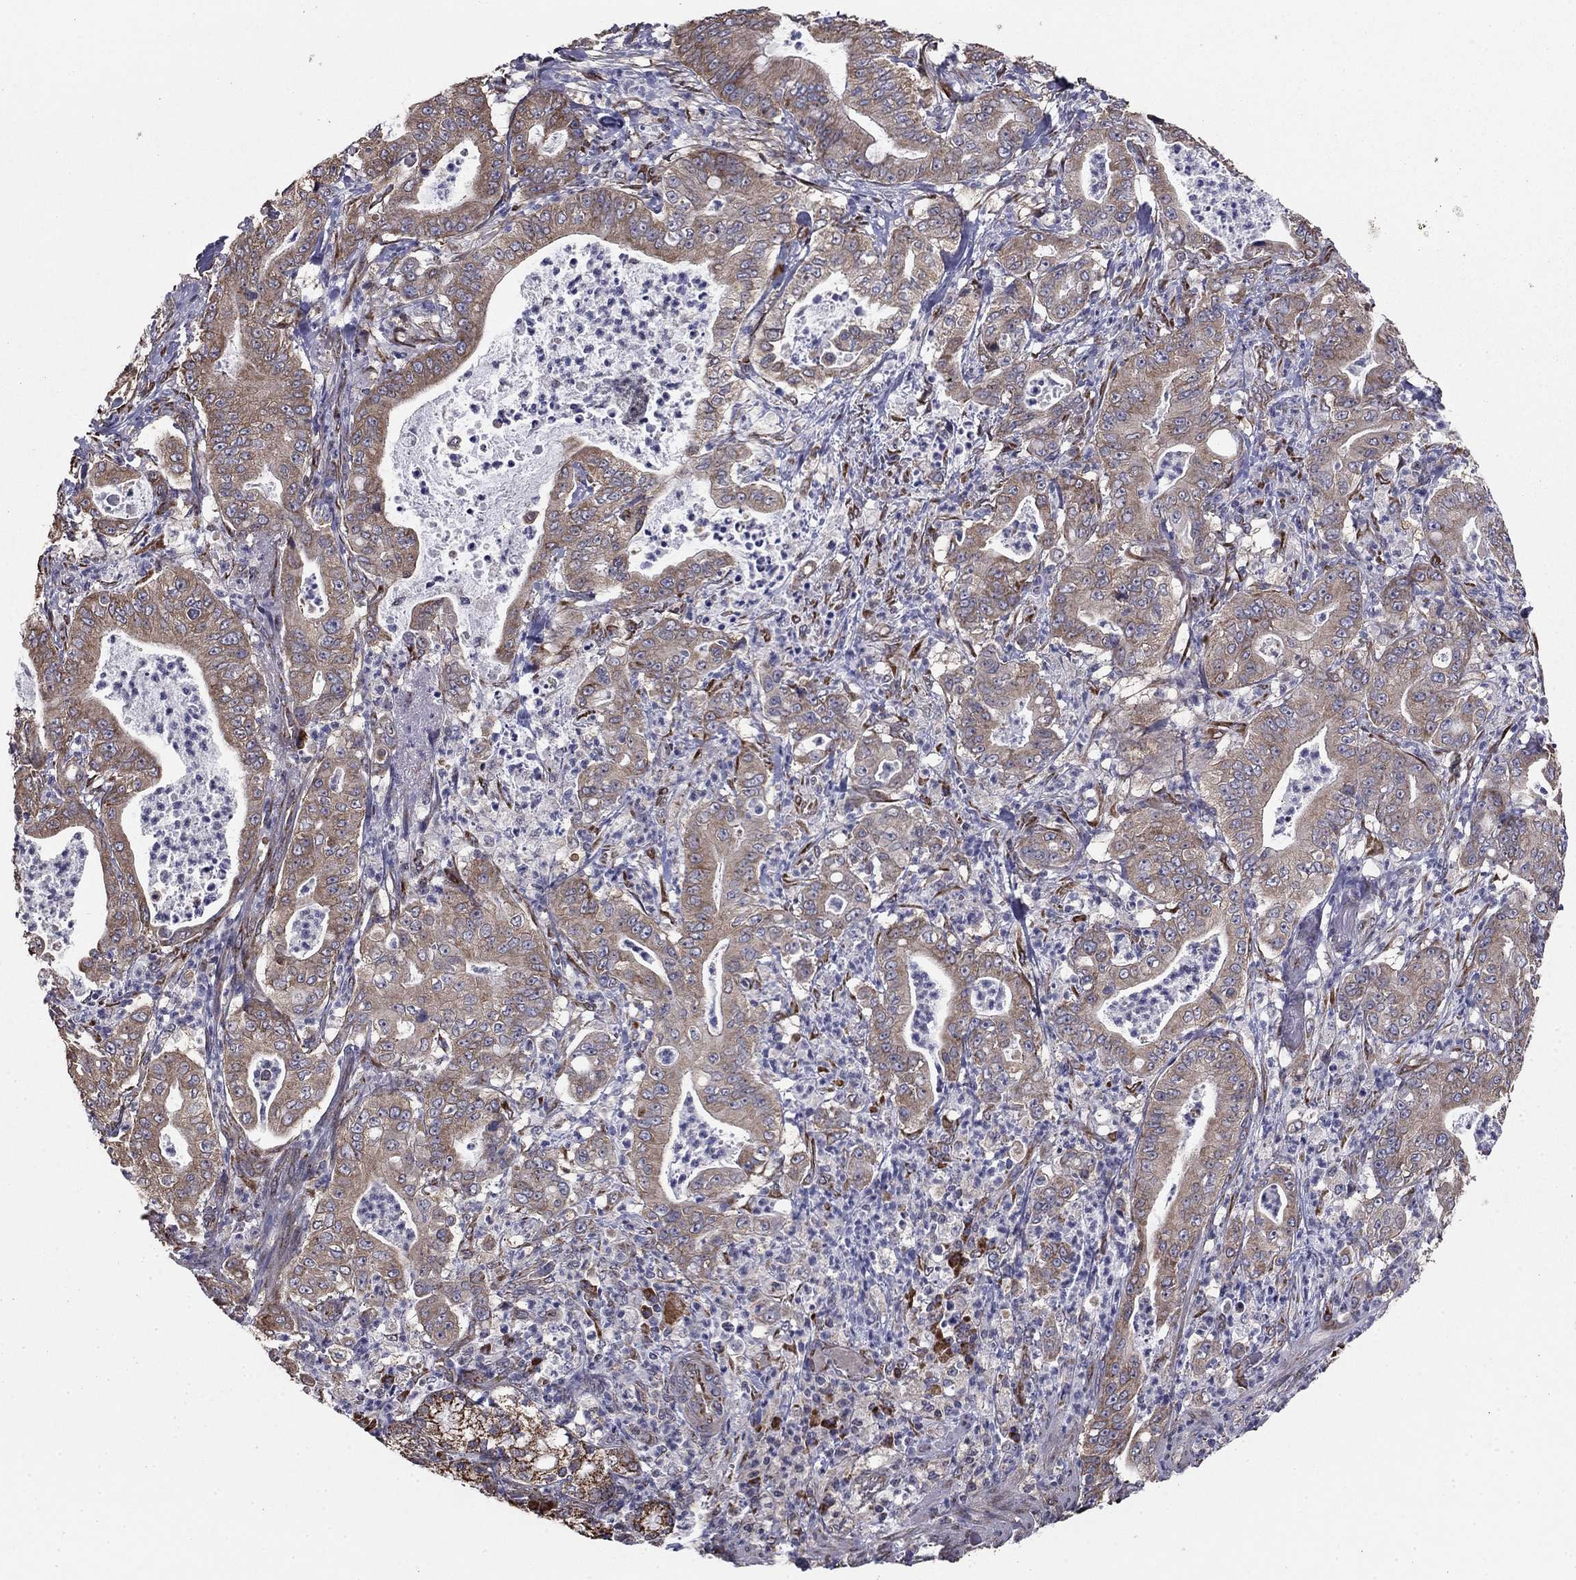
{"staining": {"intensity": "weak", "quantity": ">75%", "location": "cytoplasmic/membranous"}, "tissue": "pancreatic cancer", "cell_type": "Tumor cells", "image_type": "cancer", "snomed": [{"axis": "morphology", "description": "Adenocarcinoma, NOS"}, {"axis": "topography", "description": "Pancreas"}], "caption": "Human adenocarcinoma (pancreatic) stained with a brown dye demonstrates weak cytoplasmic/membranous positive positivity in approximately >75% of tumor cells.", "gene": "NKIRAS1", "patient": {"sex": "male", "age": 71}}